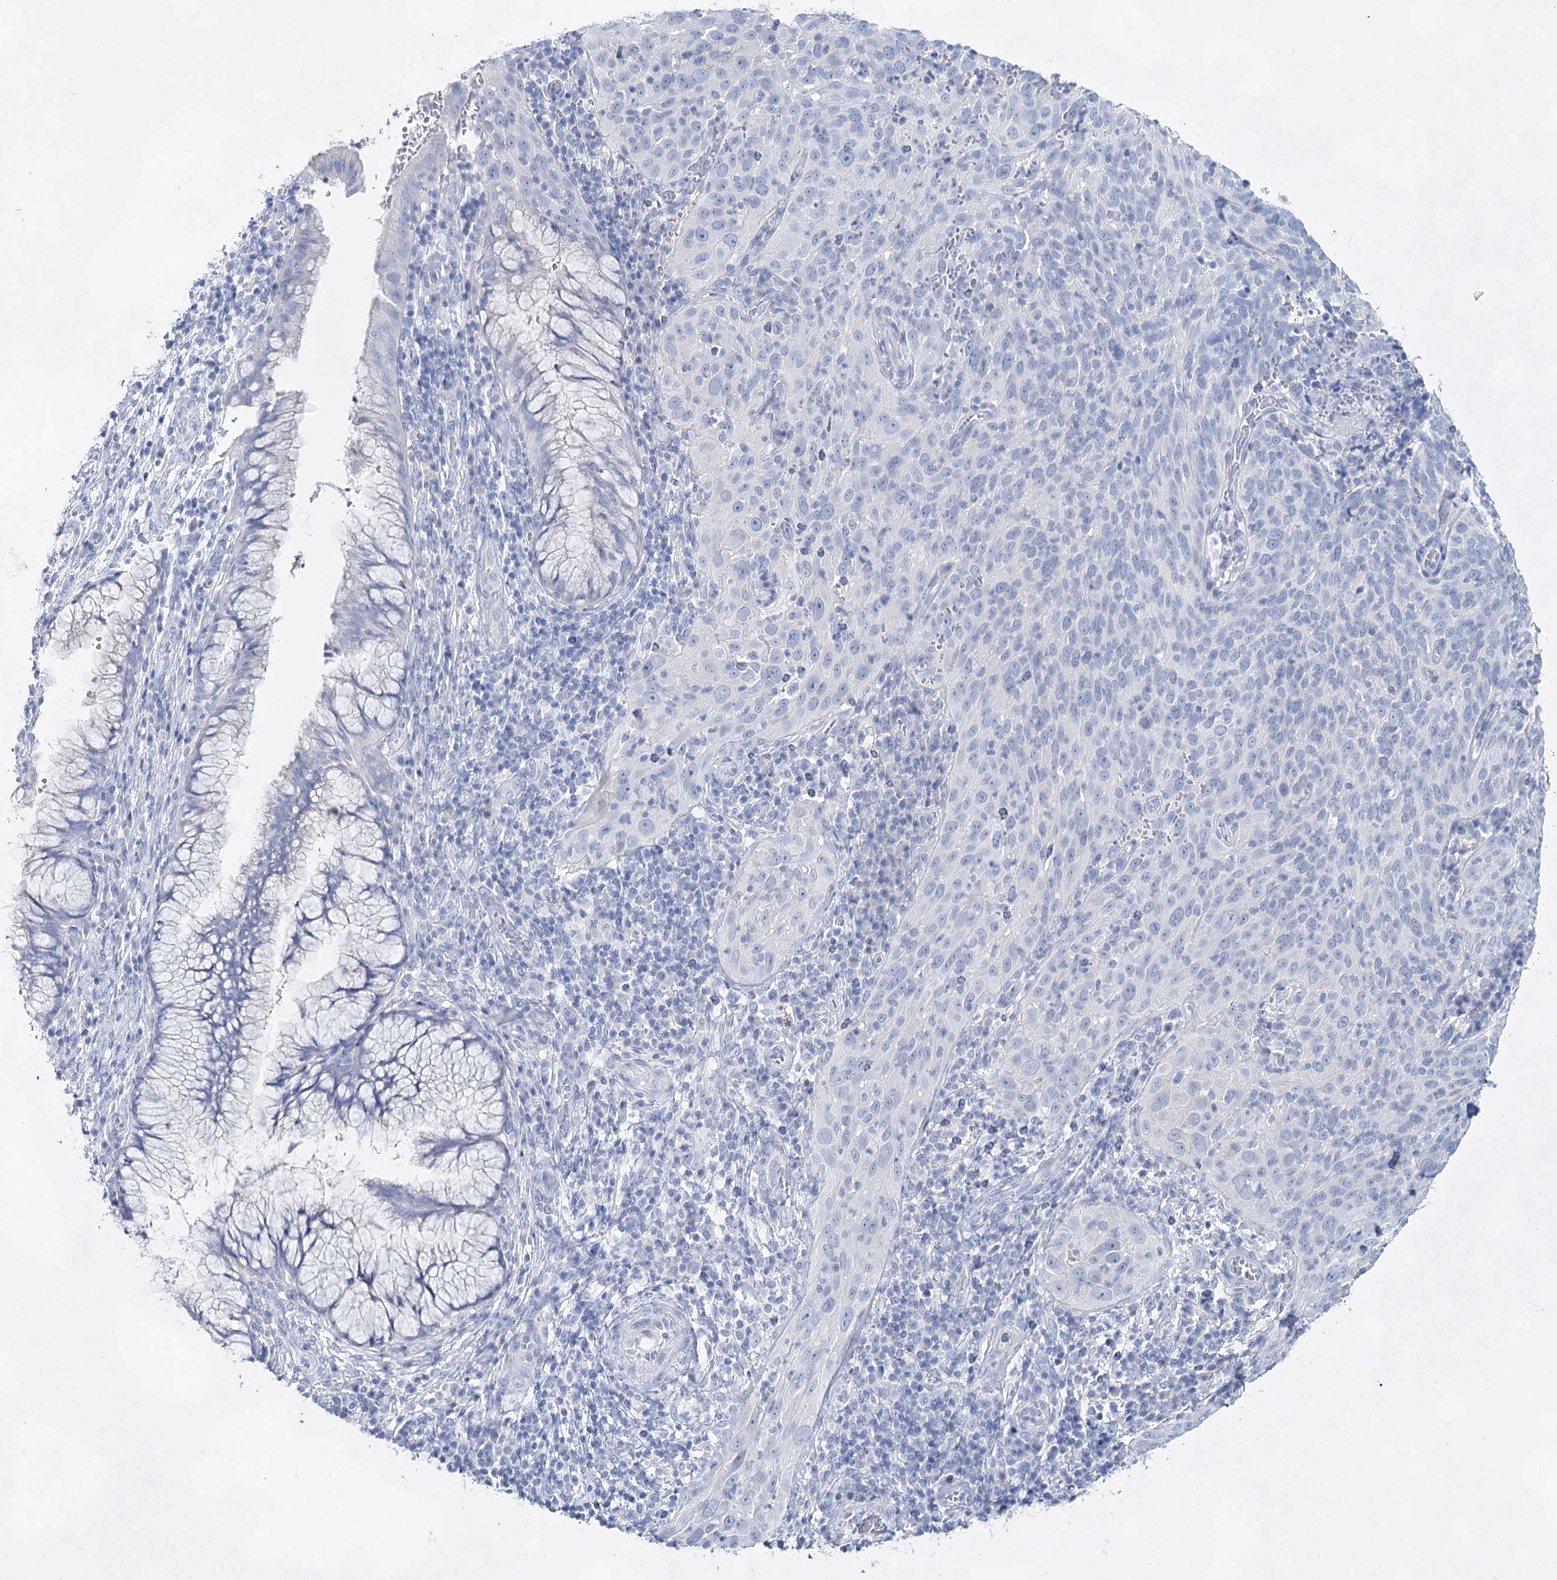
{"staining": {"intensity": "negative", "quantity": "none", "location": "none"}, "tissue": "cervical cancer", "cell_type": "Tumor cells", "image_type": "cancer", "snomed": [{"axis": "morphology", "description": "Squamous cell carcinoma, NOS"}, {"axis": "topography", "description": "Cervix"}], "caption": "Tumor cells are negative for brown protein staining in cervical cancer (squamous cell carcinoma).", "gene": "SLC17A2", "patient": {"sex": "female", "age": 31}}